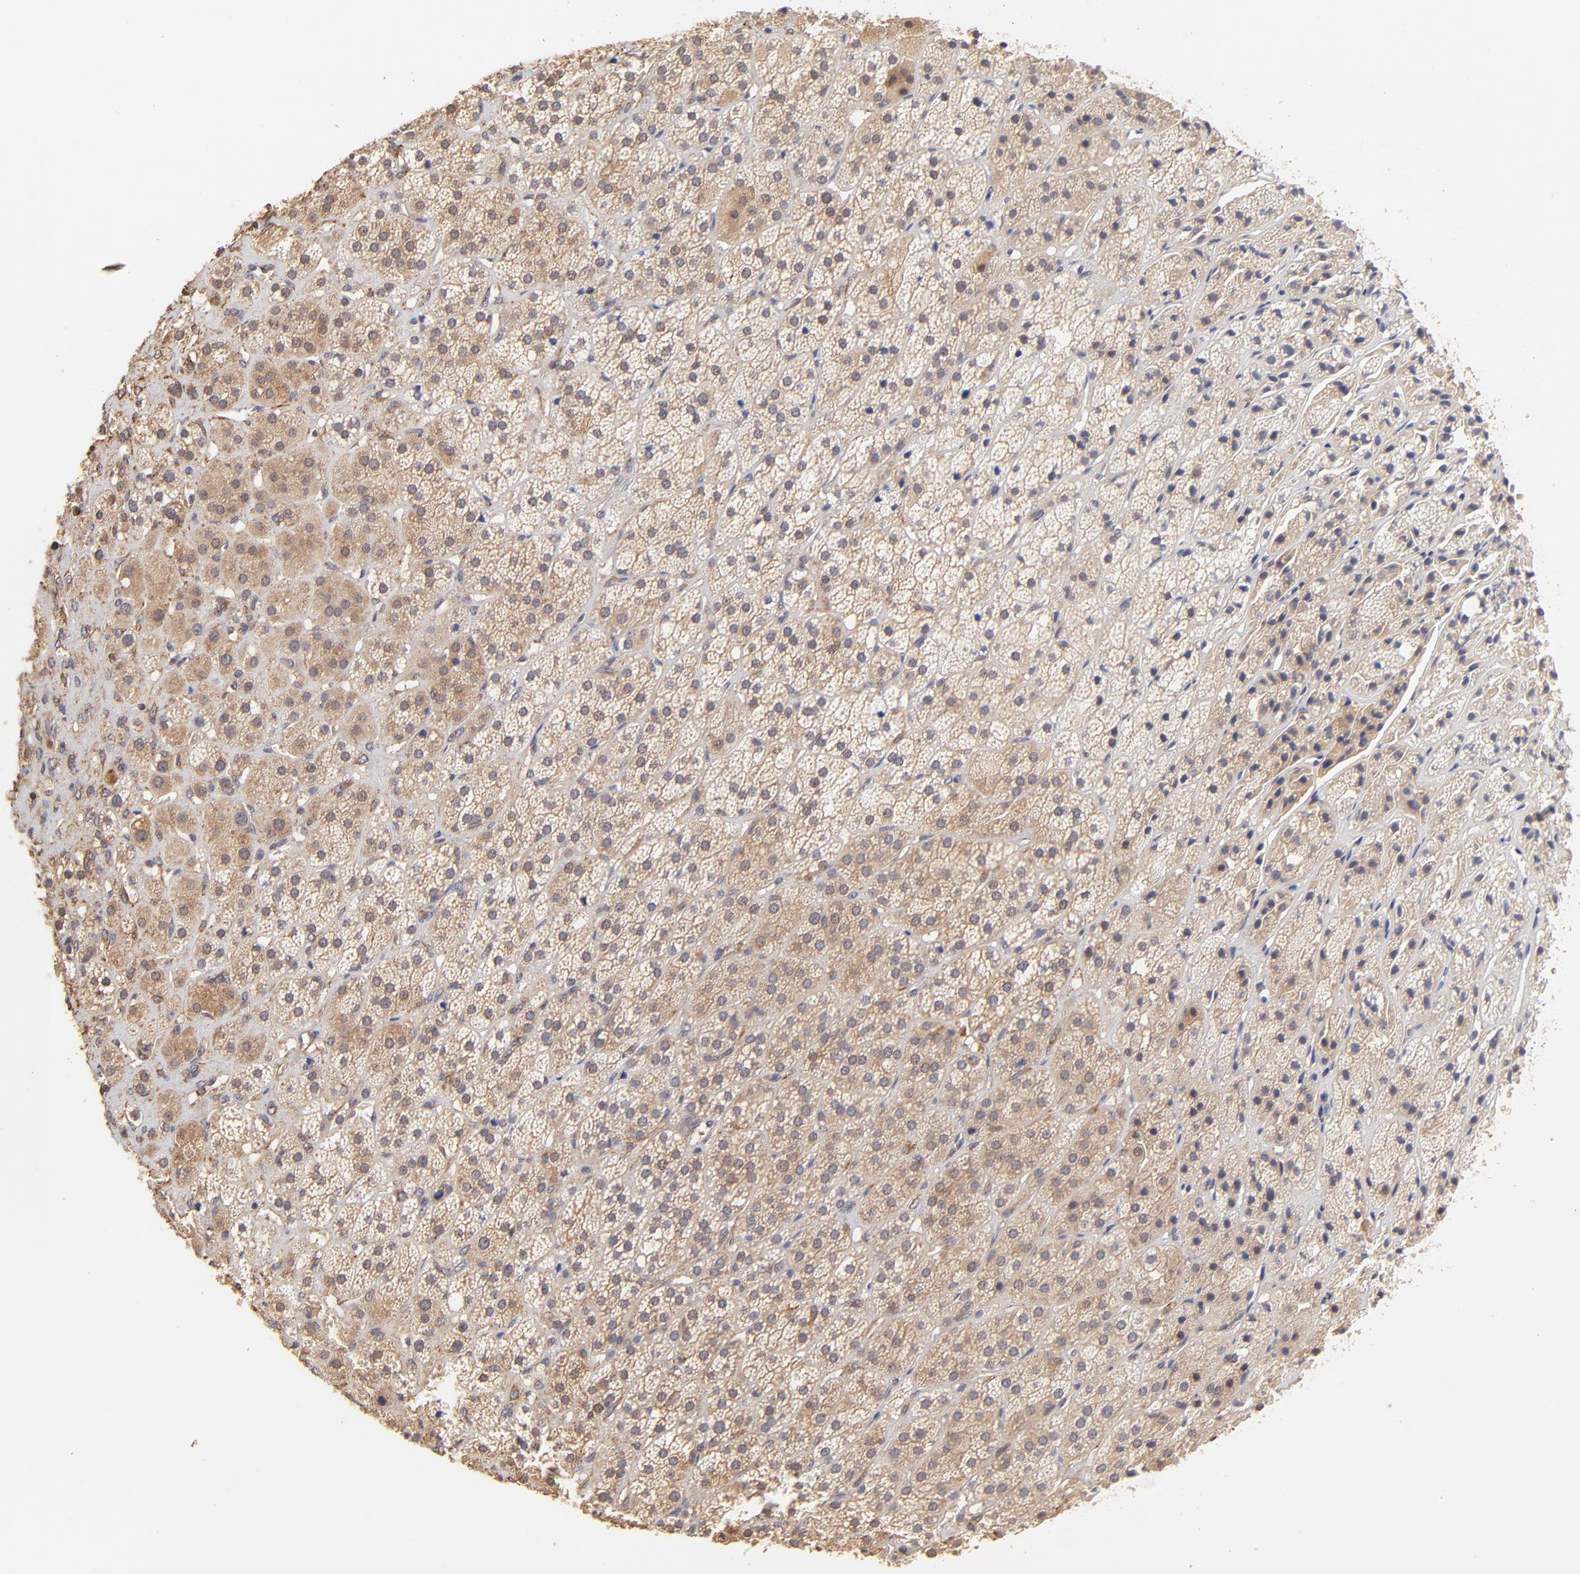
{"staining": {"intensity": "moderate", "quantity": "25%-75%", "location": "cytoplasmic/membranous"}, "tissue": "adrenal gland", "cell_type": "Glandular cells", "image_type": "normal", "snomed": [{"axis": "morphology", "description": "Normal tissue, NOS"}, {"axis": "topography", "description": "Adrenal gland"}], "caption": "This is a histology image of immunohistochemistry staining of unremarkable adrenal gland, which shows moderate staining in the cytoplasmic/membranous of glandular cells.", "gene": "TNFAIP3", "patient": {"sex": "female", "age": 71}}